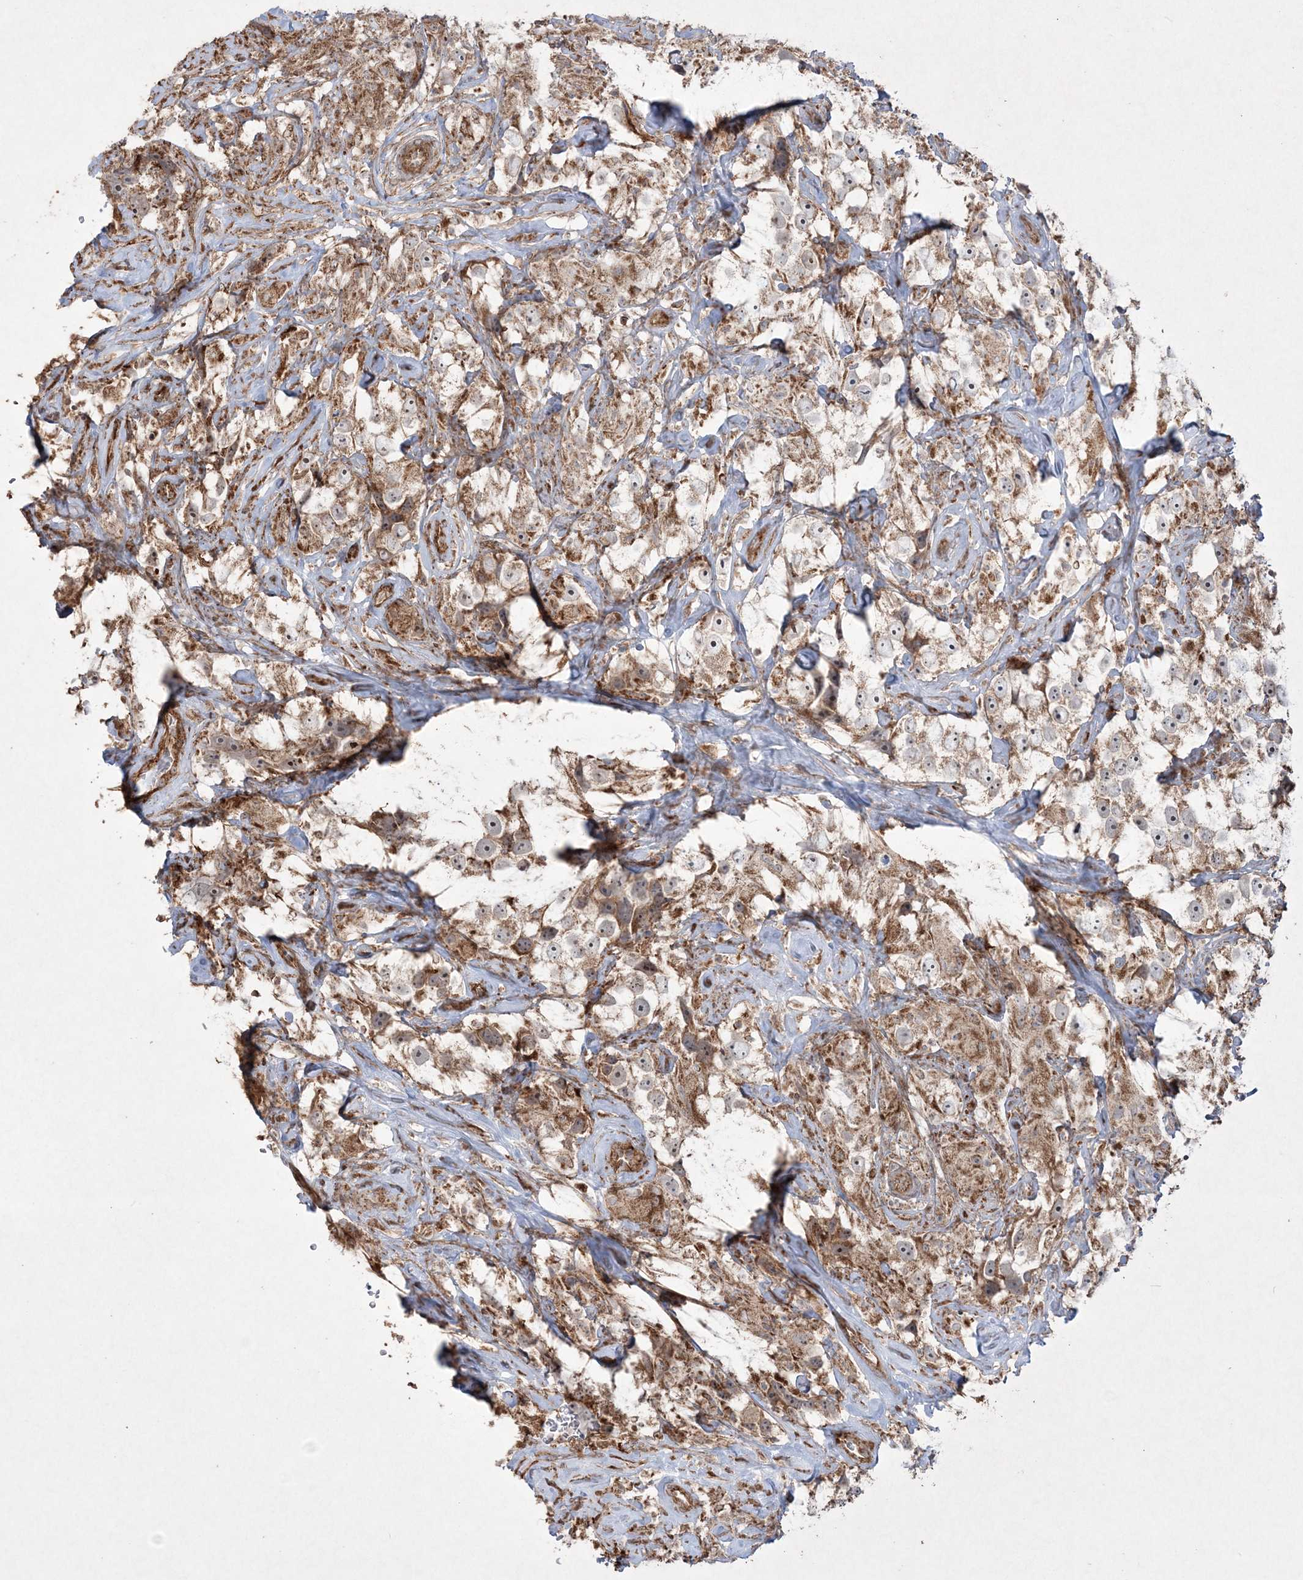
{"staining": {"intensity": "moderate", "quantity": ">75%", "location": "cytoplasmic/membranous"}, "tissue": "testis cancer", "cell_type": "Tumor cells", "image_type": "cancer", "snomed": [{"axis": "morphology", "description": "Seminoma, NOS"}, {"axis": "topography", "description": "Testis"}], "caption": "Immunohistochemistry (IHC) (DAB) staining of testis cancer (seminoma) exhibits moderate cytoplasmic/membranous protein positivity in about >75% of tumor cells.", "gene": "TTC7A", "patient": {"sex": "male", "age": 49}}